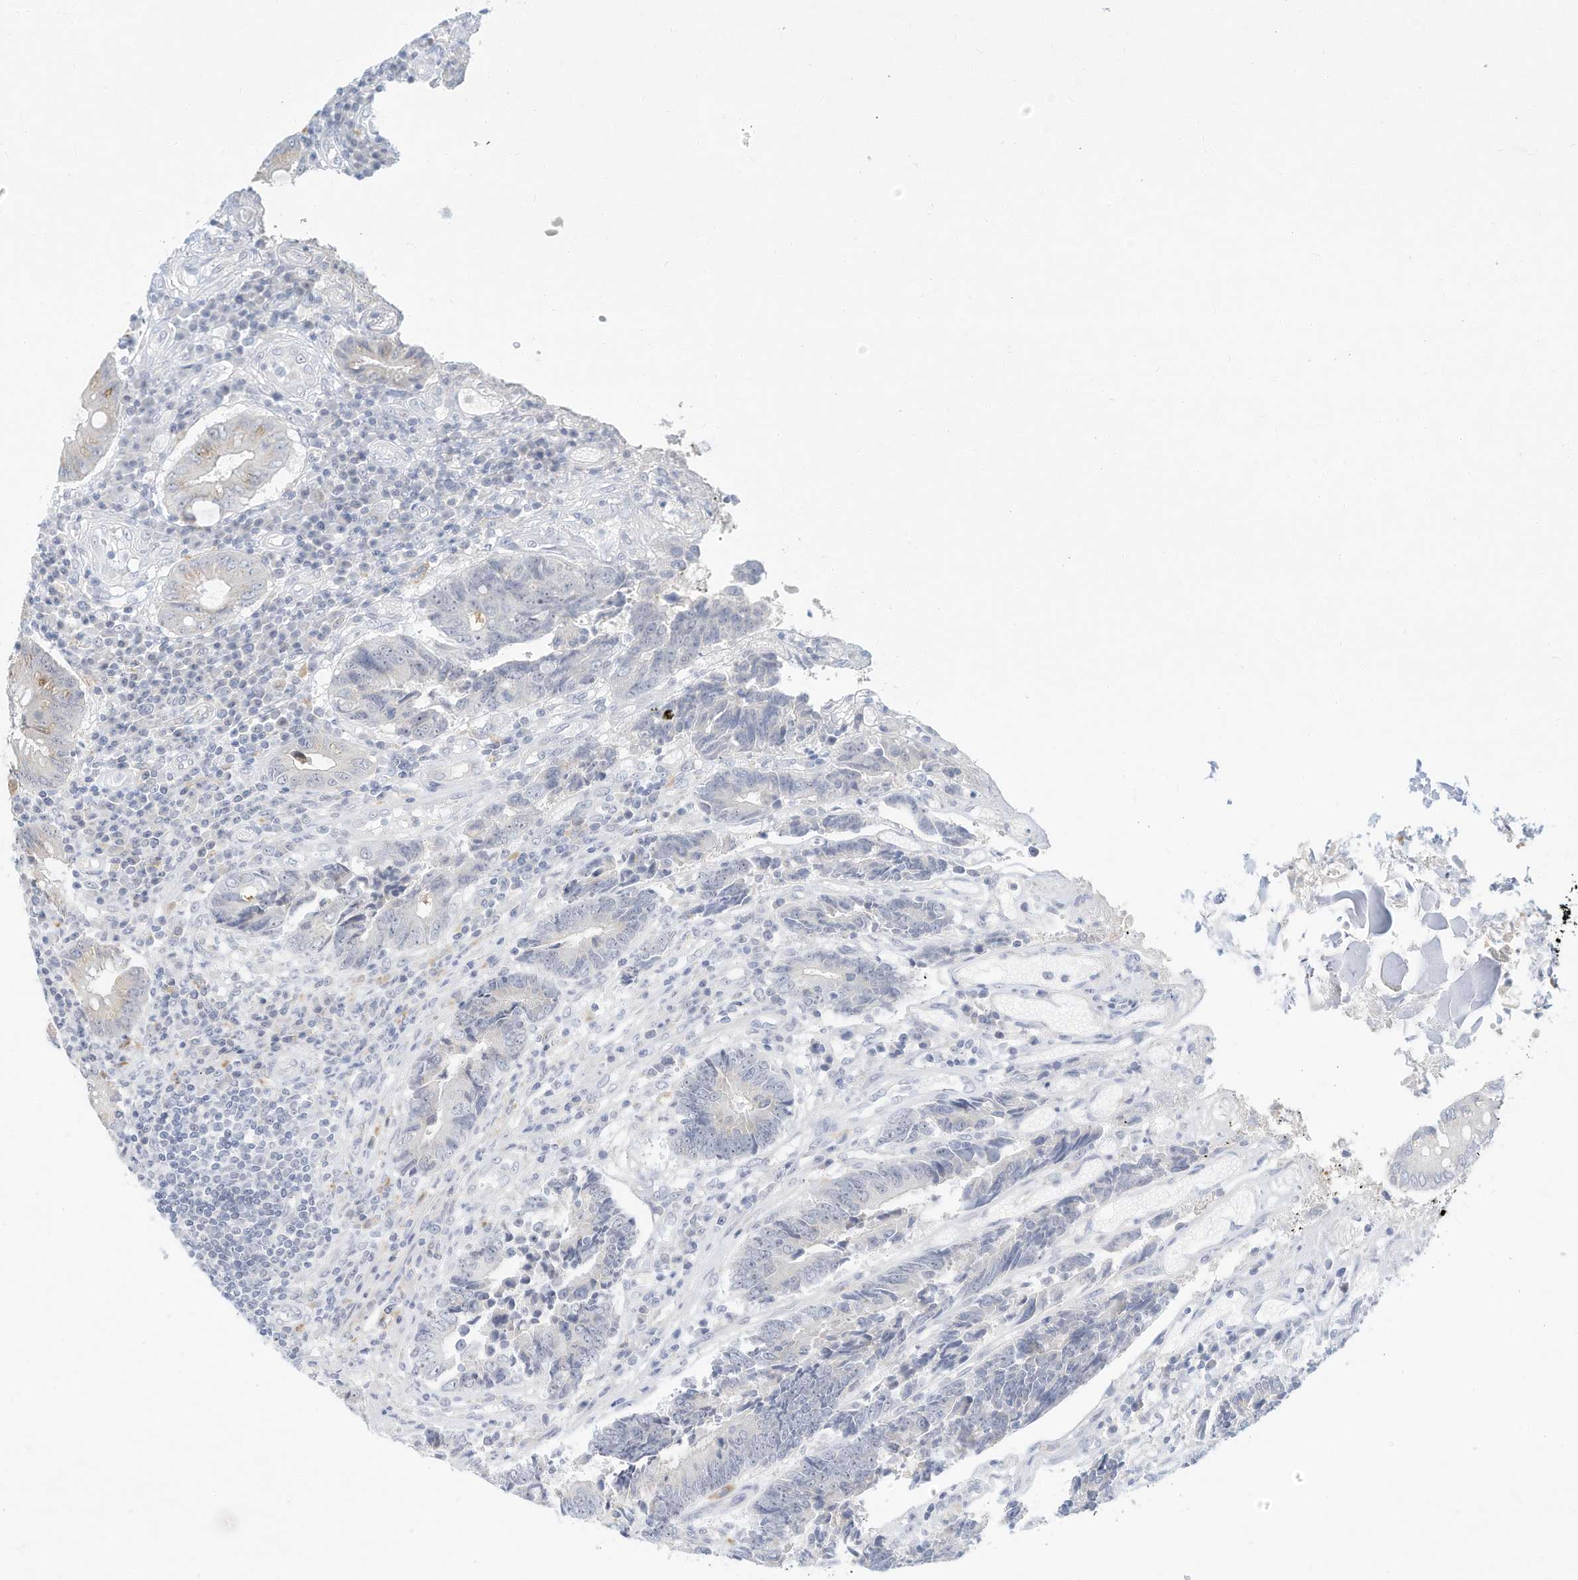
{"staining": {"intensity": "negative", "quantity": "none", "location": "none"}, "tissue": "colorectal cancer", "cell_type": "Tumor cells", "image_type": "cancer", "snomed": [{"axis": "morphology", "description": "Adenocarcinoma, NOS"}, {"axis": "topography", "description": "Rectum"}], "caption": "The IHC image has no significant expression in tumor cells of colorectal cancer tissue.", "gene": "PAK6", "patient": {"sex": "male", "age": 84}}